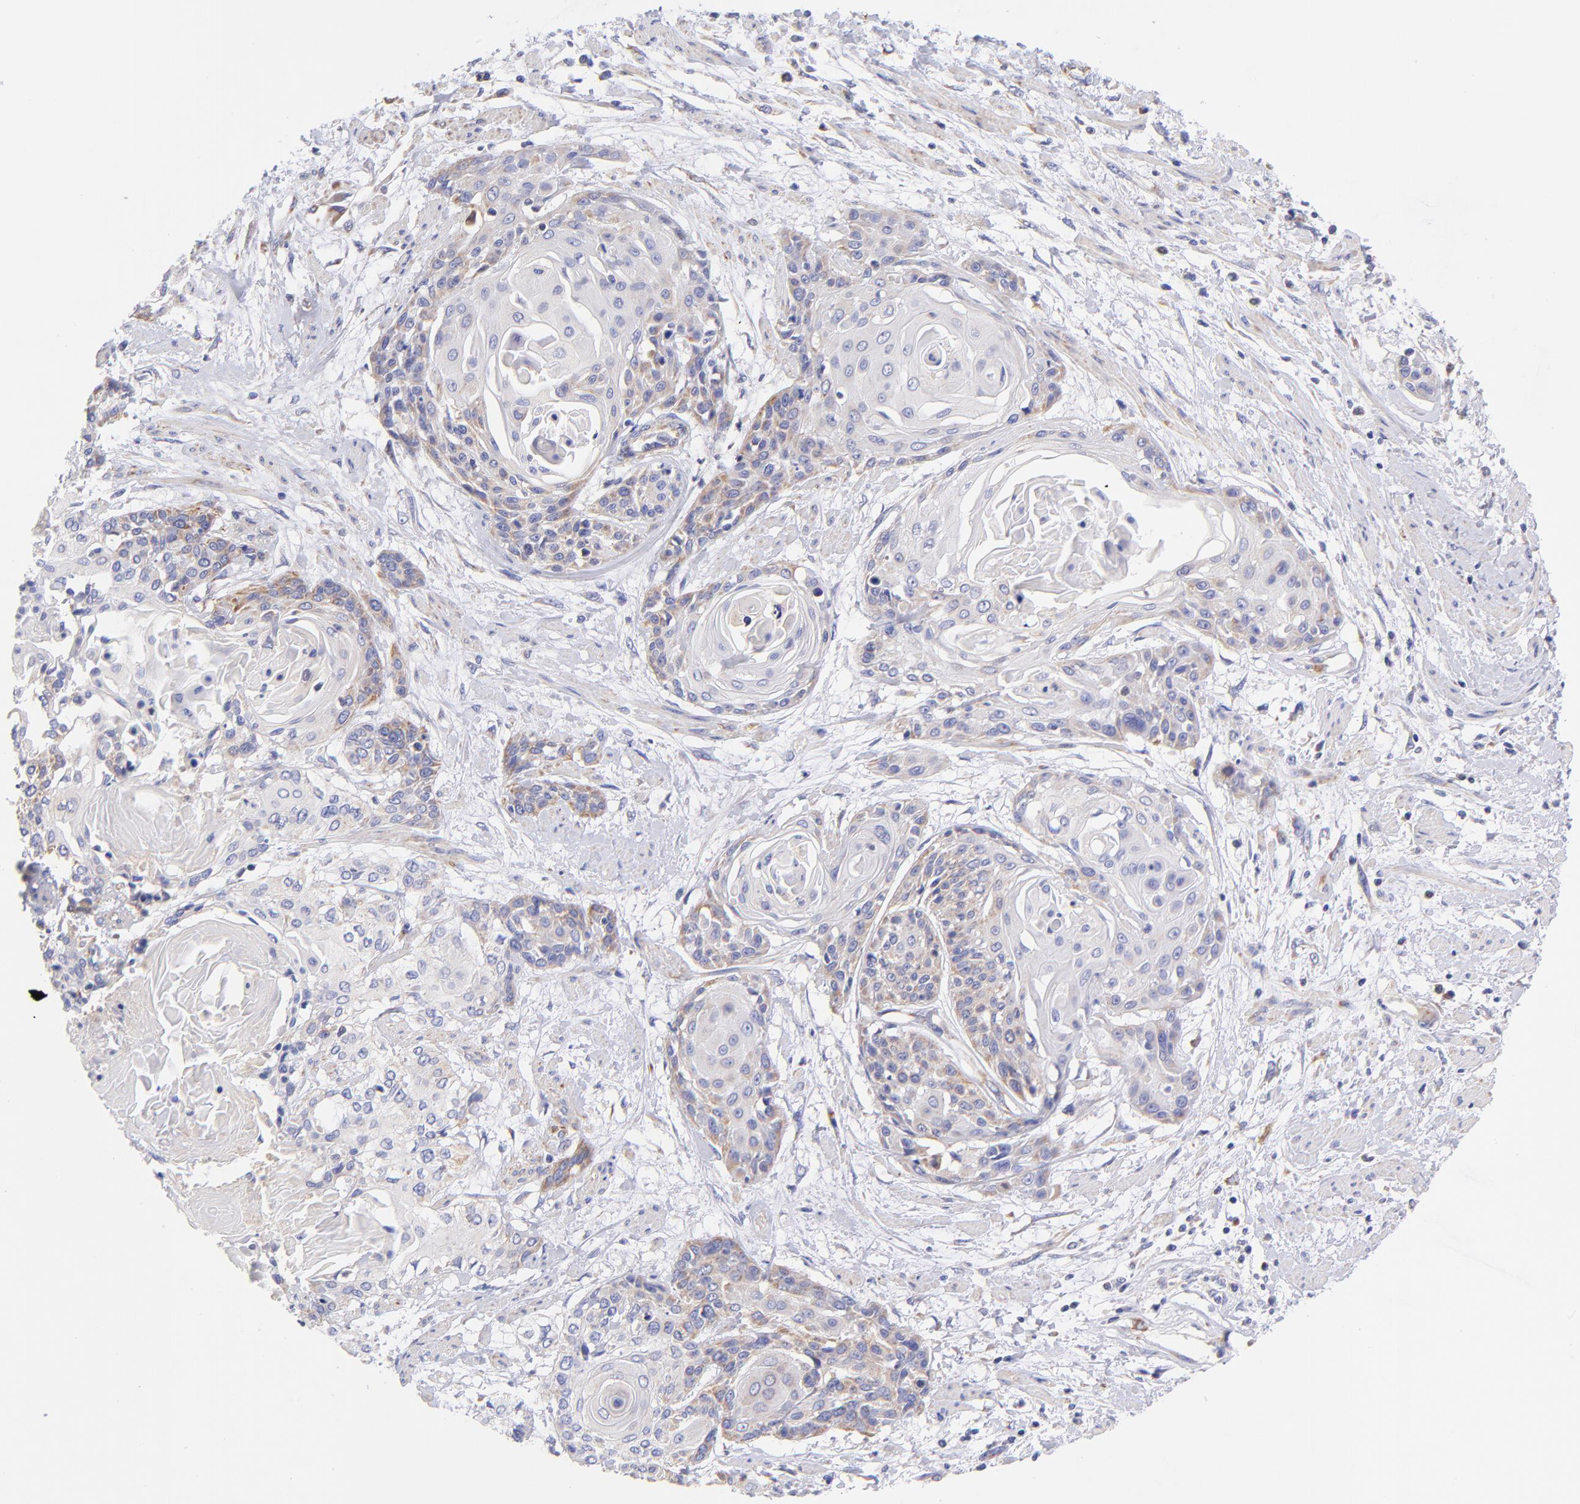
{"staining": {"intensity": "weak", "quantity": "25%-75%", "location": "cytoplasmic/membranous"}, "tissue": "cervical cancer", "cell_type": "Tumor cells", "image_type": "cancer", "snomed": [{"axis": "morphology", "description": "Squamous cell carcinoma, NOS"}, {"axis": "topography", "description": "Cervix"}], "caption": "Immunohistochemical staining of cervical squamous cell carcinoma exhibits low levels of weak cytoplasmic/membranous protein positivity in about 25%-75% of tumor cells.", "gene": "NDUFB7", "patient": {"sex": "female", "age": 57}}